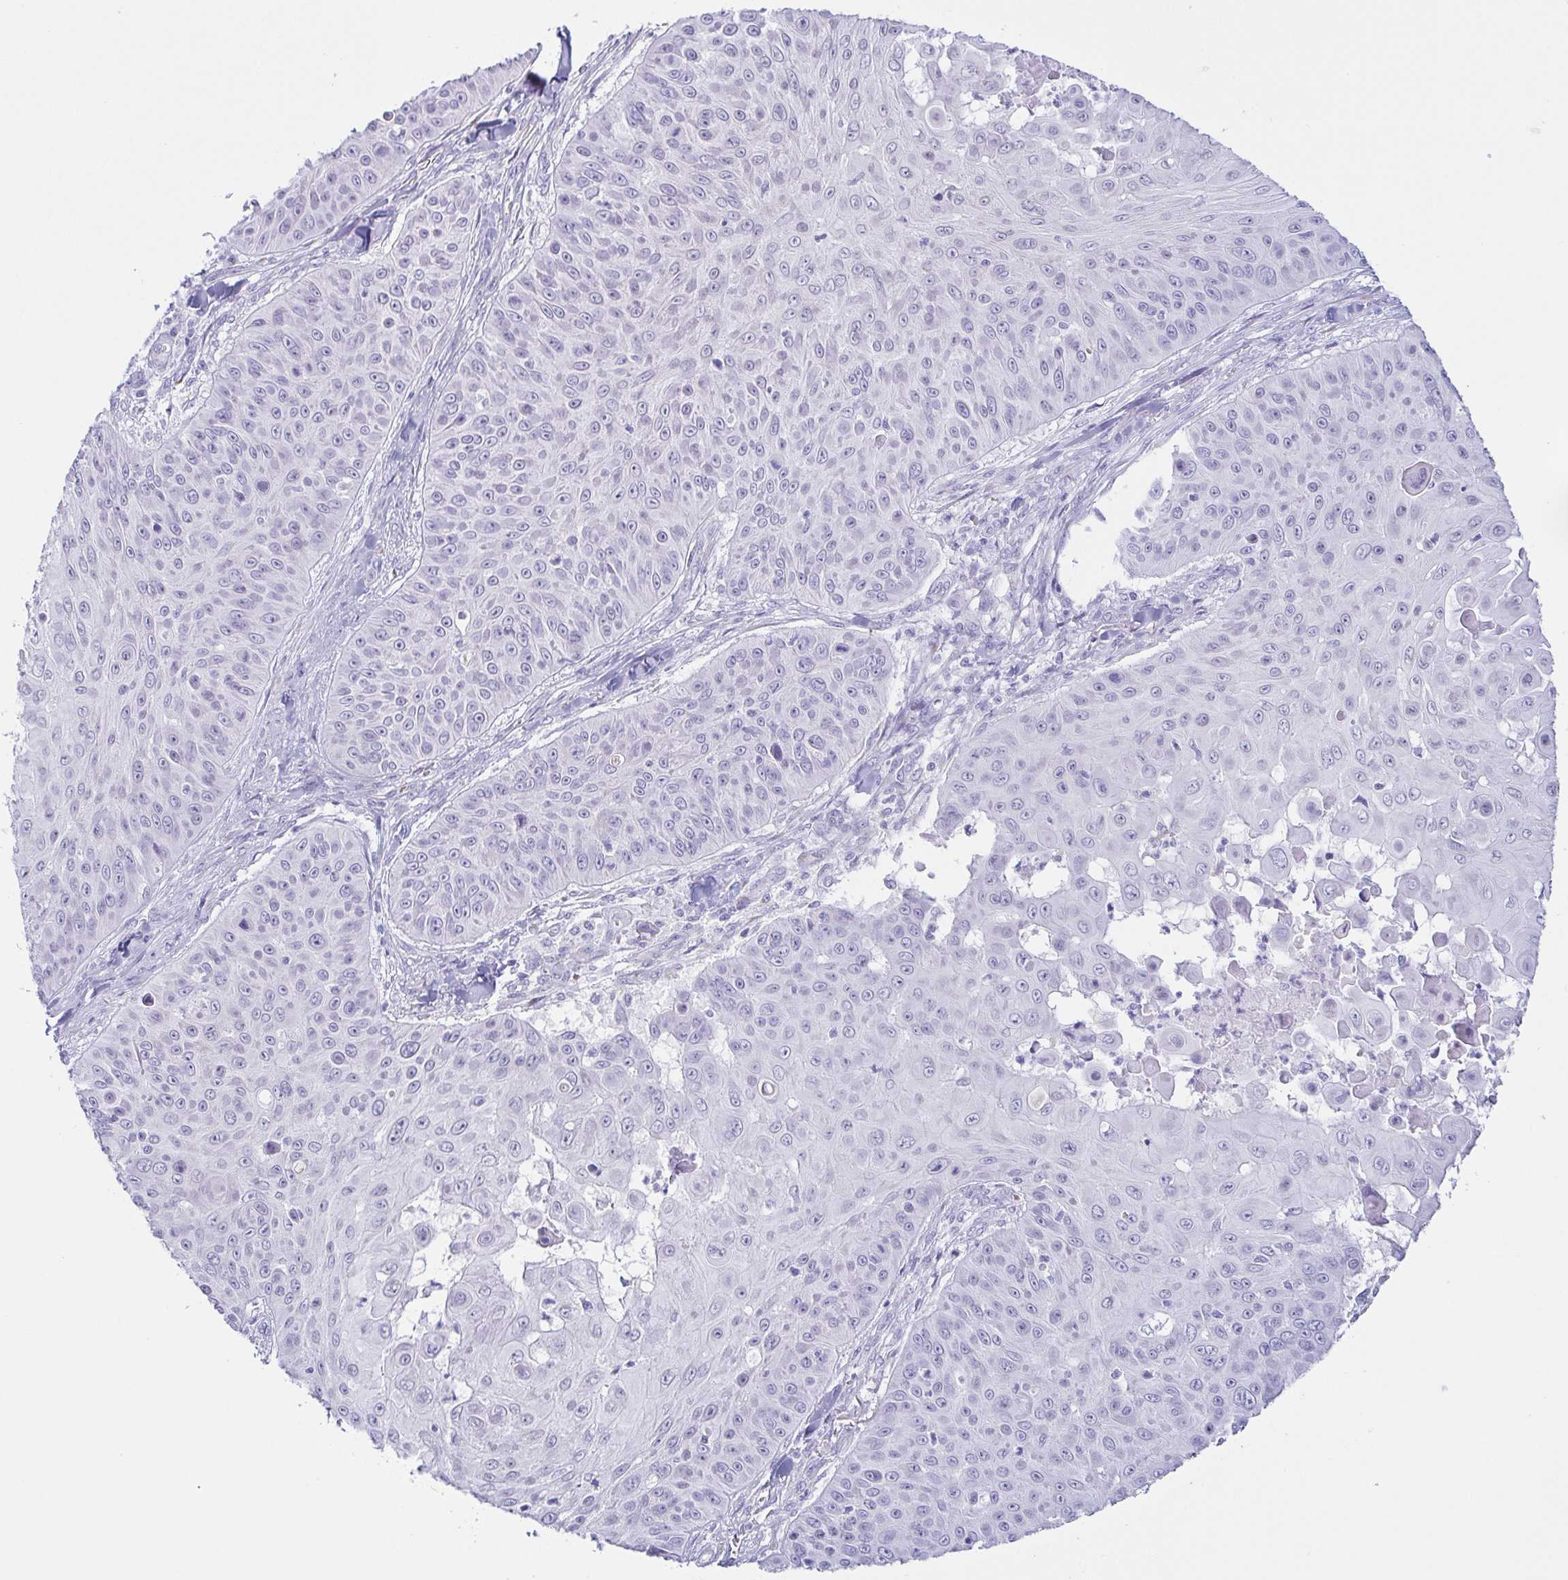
{"staining": {"intensity": "negative", "quantity": "none", "location": "none"}, "tissue": "skin cancer", "cell_type": "Tumor cells", "image_type": "cancer", "snomed": [{"axis": "morphology", "description": "Squamous cell carcinoma, NOS"}, {"axis": "topography", "description": "Skin"}], "caption": "A histopathology image of skin squamous cell carcinoma stained for a protein shows no brown staining in tumor cells. (DAB (3,3'-diaminobenzidine) immunohistochemistry visualized using brightfield microscopy, high magnification).", "gene": "LDLRAD1", "patient": {"sex": "male", "age": 82}}